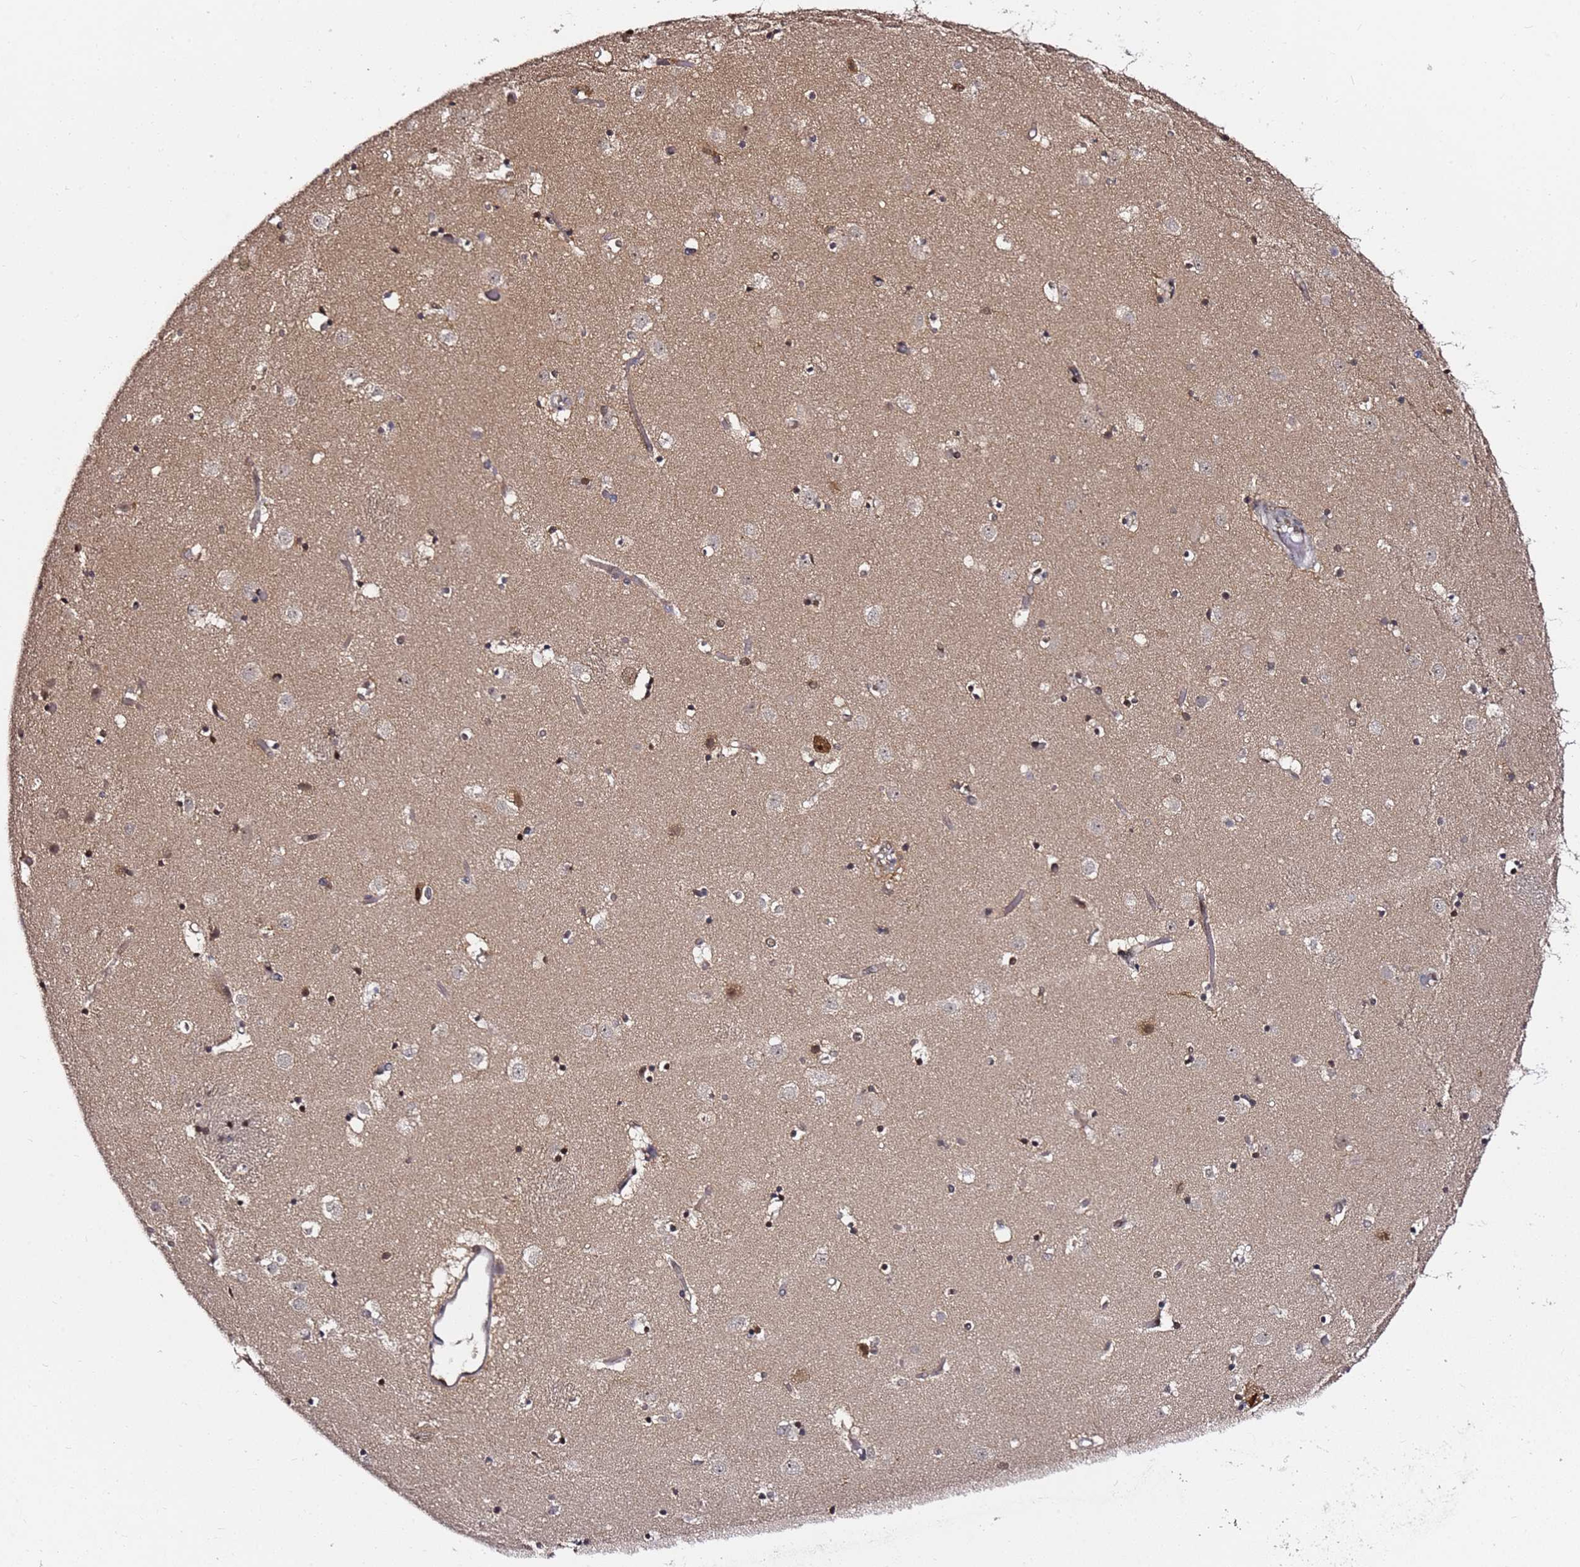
{"staining": {"intensity": "negative", "quantity": "none", "location": "none"}, "tissue": "caudate", "cell_type": "Glial cells", "image_type": "normal", "snomed": [{"axis": "morphology", "description": "Normal tissue, NOS"}, {"axis": "topography", "description": "Lateral ventricle wall"}], "caption": "An IHC histopathology image of unremarkable caudate is shown. There is no staining in glial cells of caudate. (IHC, brightfield microscopy, high magnification).", "gene": "RGS18", "patient": {"sex": "female", "age": 52}}